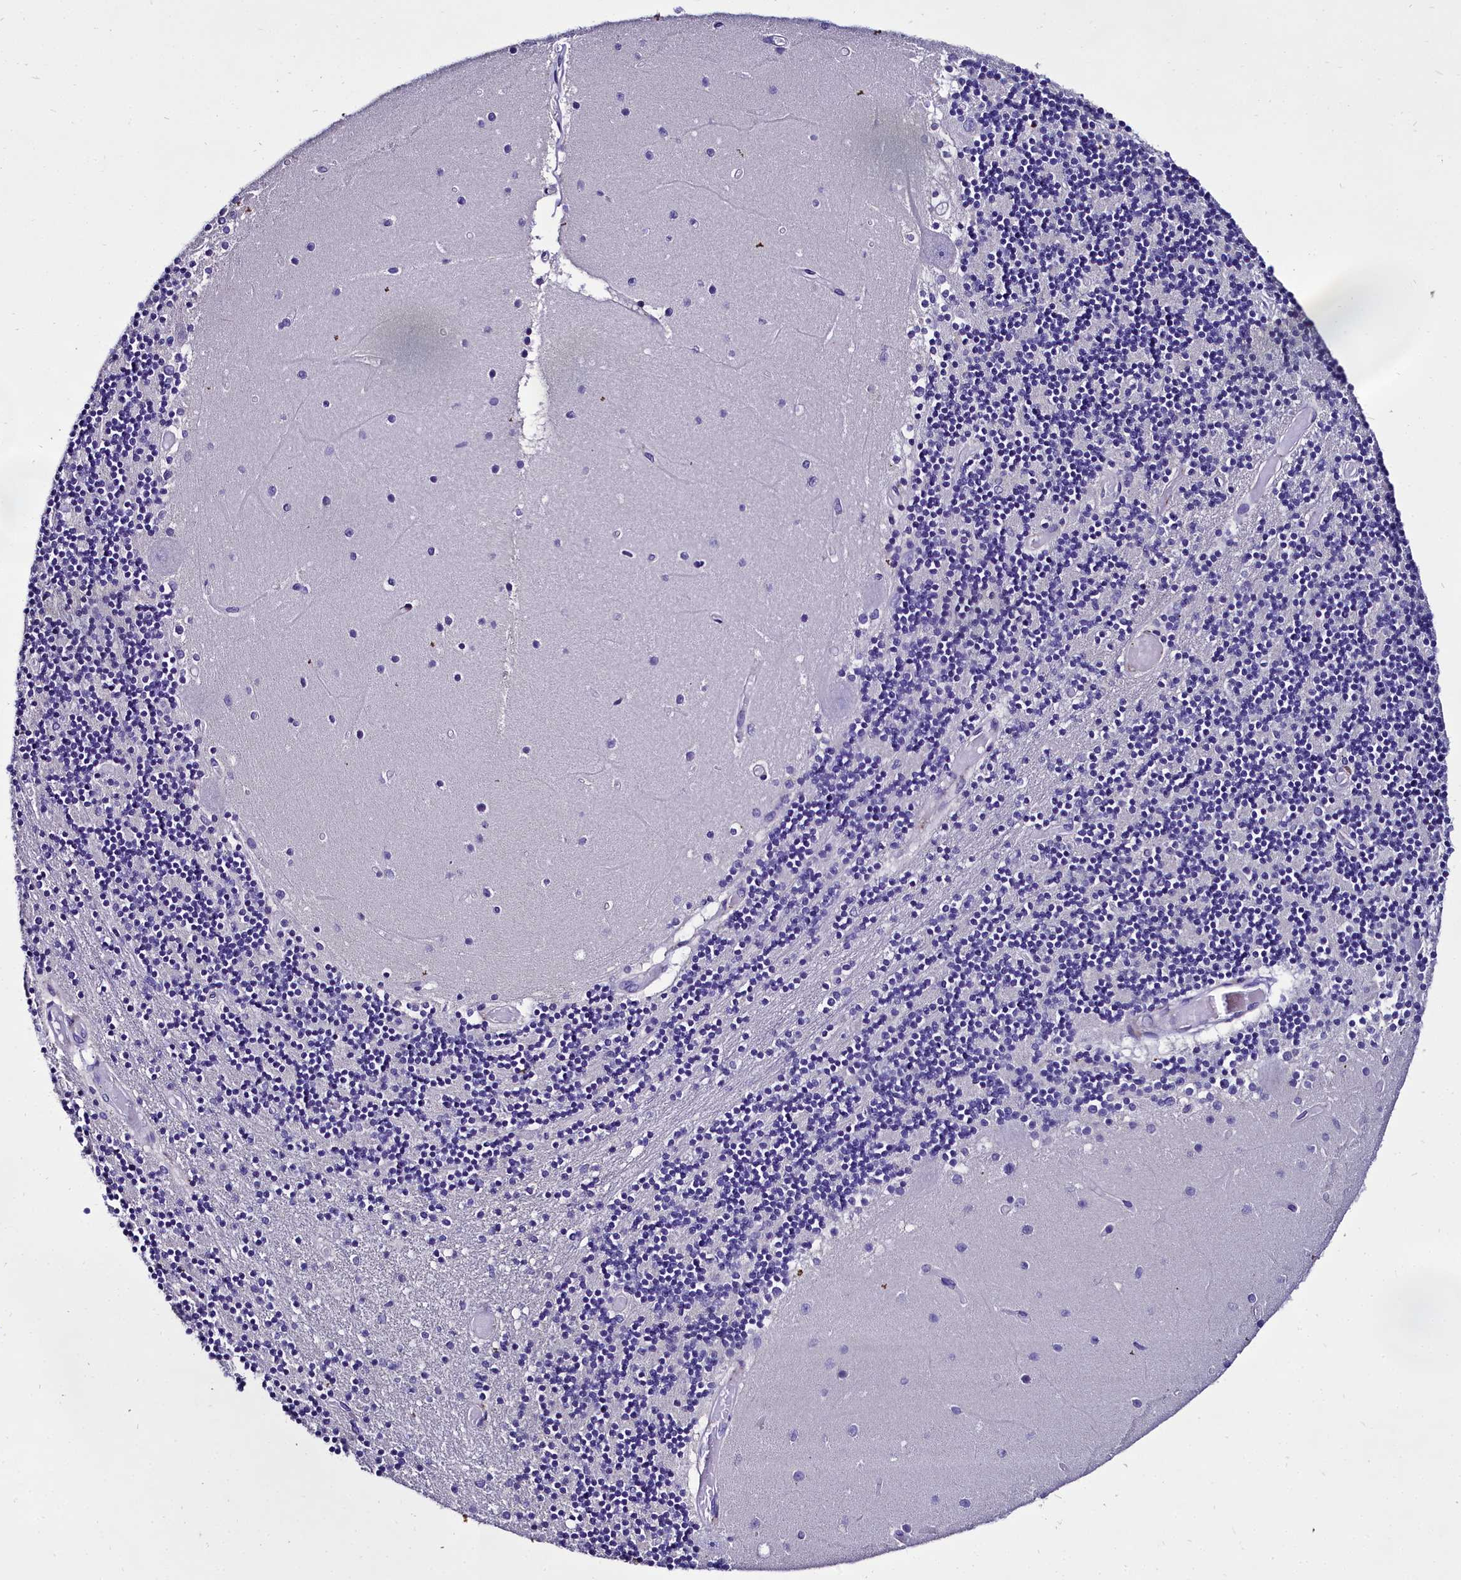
{"staining": {"intensity": "negative", "quantity": "none", "location": "none"}, "tissue": "cerebellum", "cell_type": "Cells in granular layer", "image_type": "normal", "snomed": [{"axis": "morphology", "description": "Normal tissue, NOS"}, {"axis": "topography", "description": "Cerebellum"}], "caption": "IHC histopathology image of normal cerebellum: human cerebellum stained with DAB (3,3'-diaminobenzidine) exhibits no significant protein expression in cells in granular layer.", "gene": "MS4A18", "patient": {"sex": "female", "age": 28}}